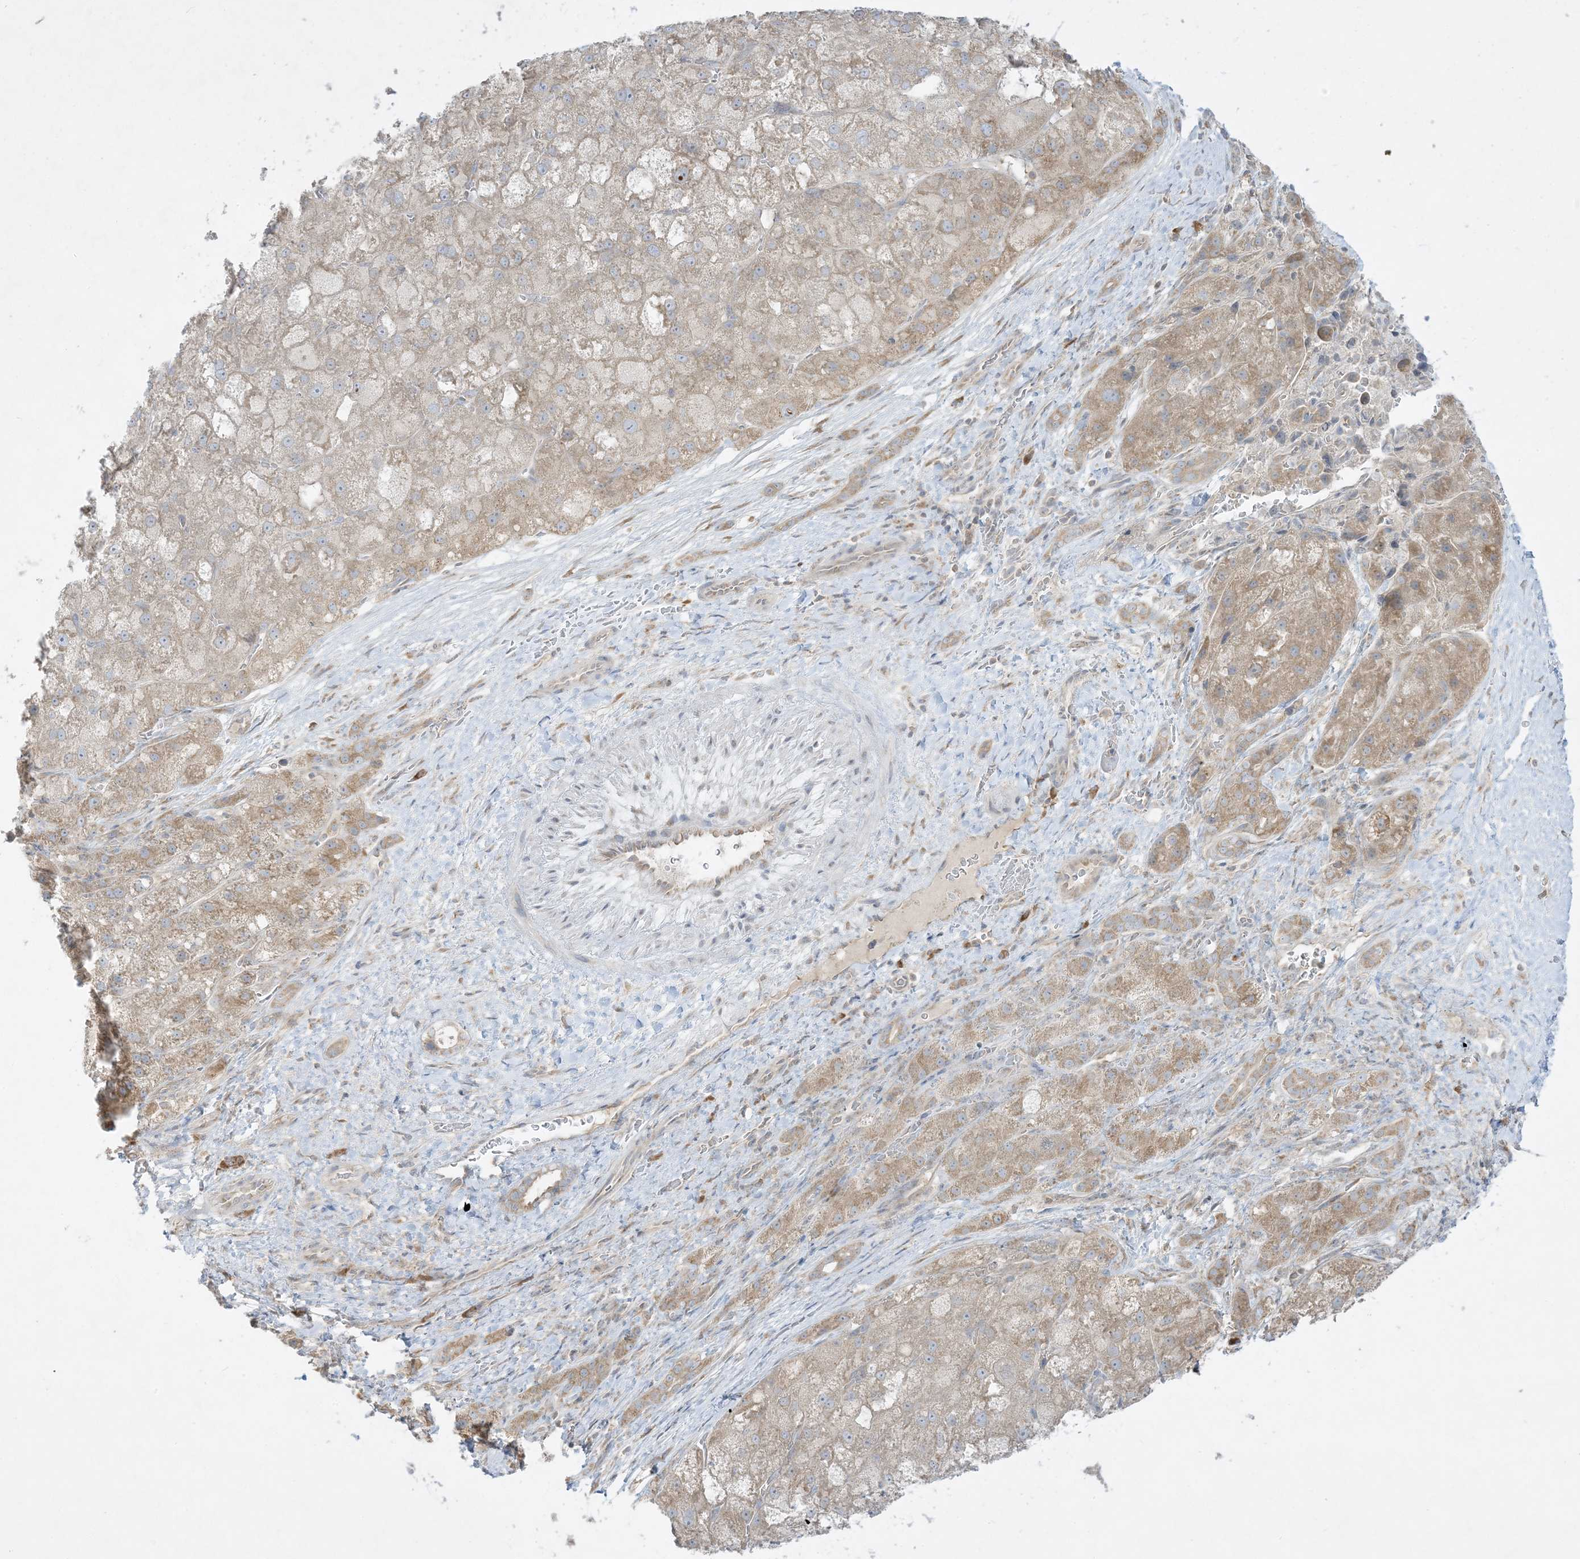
{"staining": {"intensity": "moderate", "quantity": "<25%", "location": "cytoplasmic/membranous"}, "tissue": "liver cancer", "cell_type": "Tumor cells", "image_type": "cancer", "snomed": [{"axis": "morphology", "description": "Carcinoma, Hepatocellular, NOS"}, {"axis": "topography", "description": "Liver"}], "caption": "Immunohistochemistry staining of liver cancer, which demonstrates low levels of moderate cytoplasmic/membranous expression in approximately <25% of tumor cells indicating moderate cytoplasmic/membranous protein staining. The staining was performed using DAB (brown) for protein detection and nuclei were counterstained in hematoxylin (blue).", "gene": "RPP40", "patient": {"sex": "male", "age": 57}}